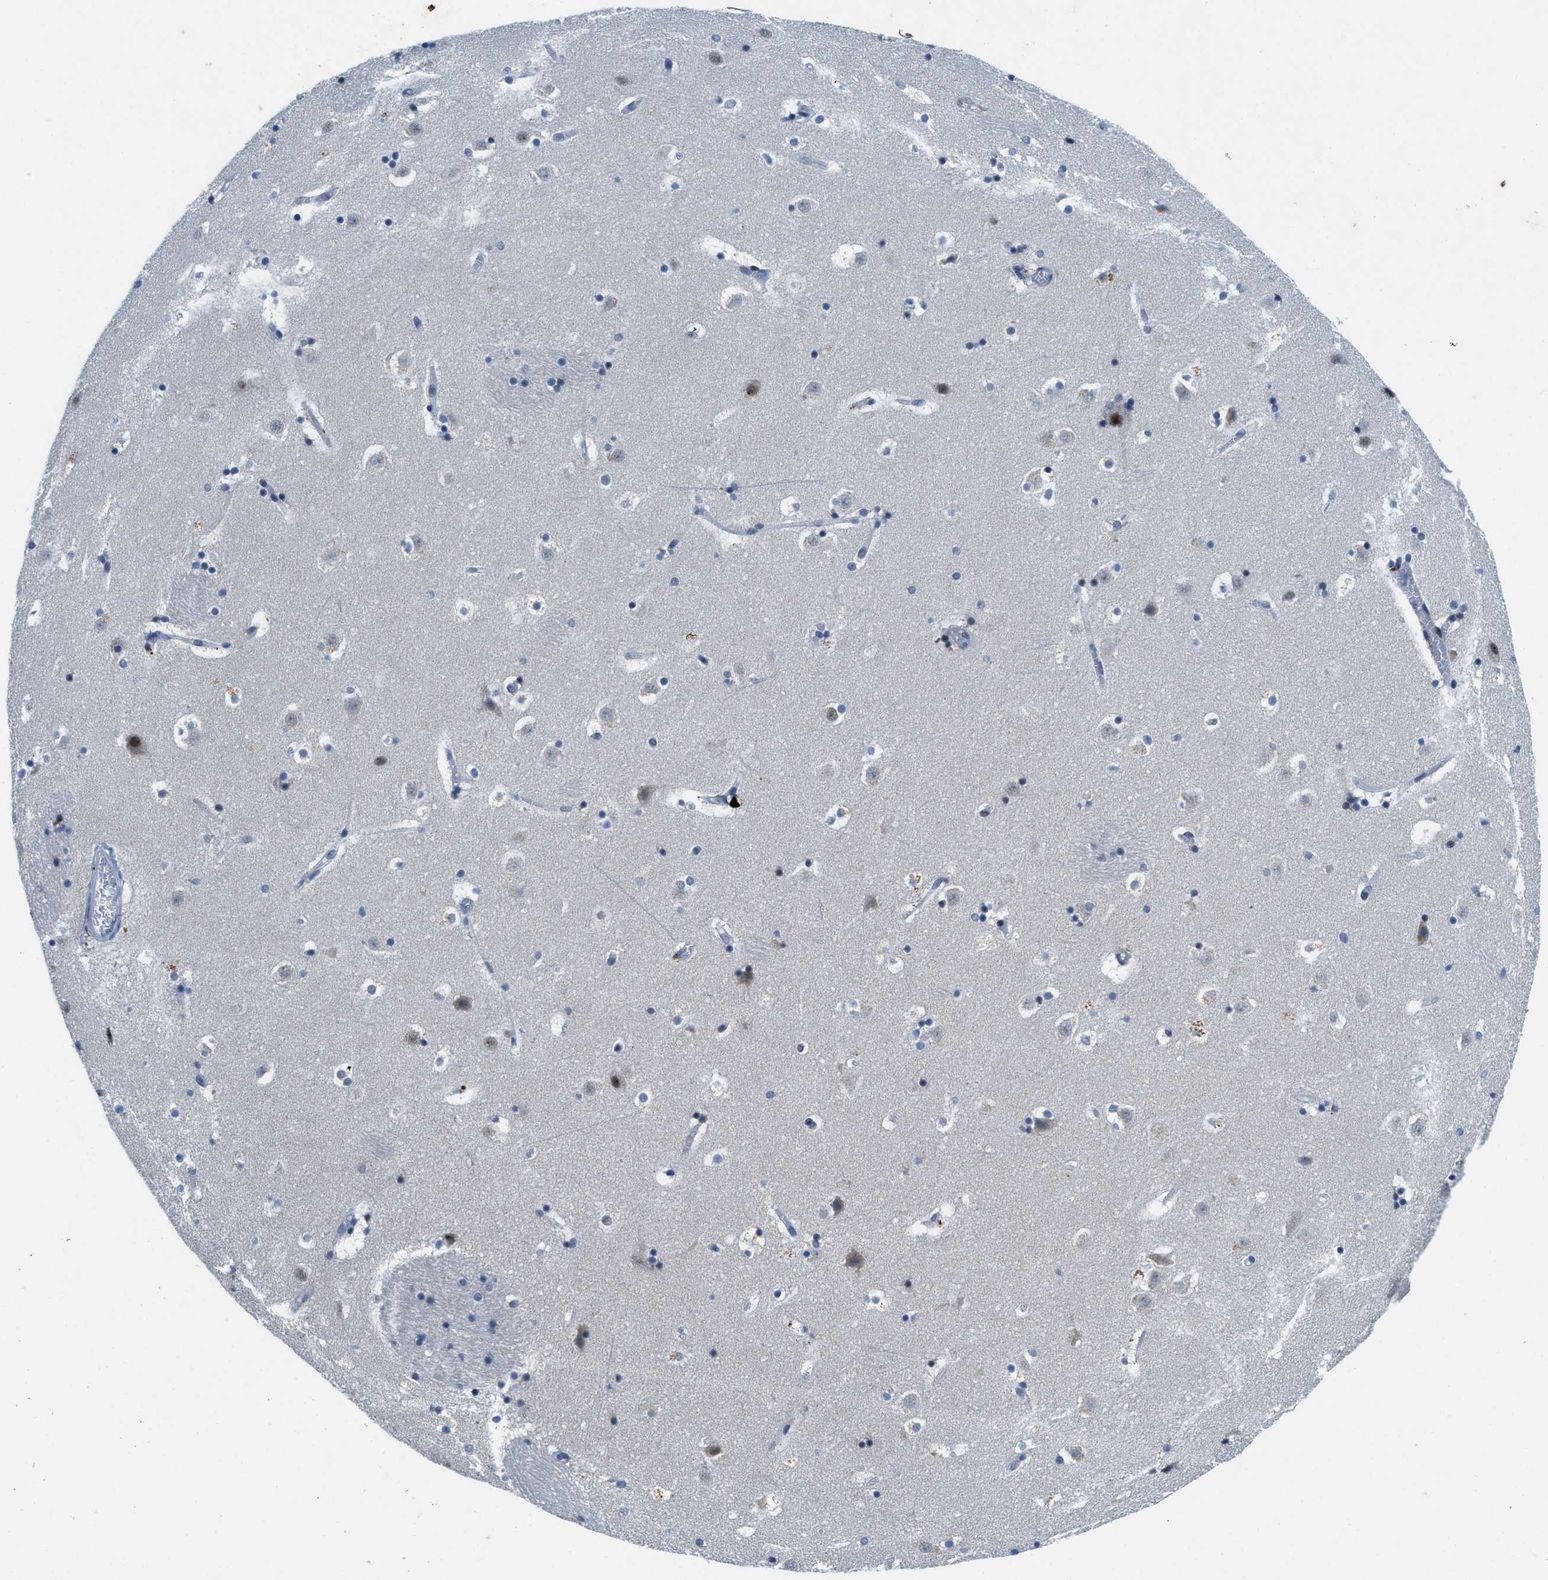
{"staining": {"intensity": "negative", "quantity": "none", "location": "none"}, "tissue": "caudate", "cell_type": "Glial cells", "image_type": "normal", "snomed": [{"axis": "morphology", "description": "Normal tissue, NOS"}, {"axis": "topography", "description": "Lateral ventricle wall"}], "caption": "Immunohistochemical staining of unremarkable caudate demonstrates no significant expression in glial cells. Brightfield microscopy of immunohistochemistry stained with DAB (3,3'-diaminobenzidine) (brown) and hematoxylin (blue), captured at high magnification.", "gene": "SLCO2A1", "patient": {"sex": "male", "age": 45}}